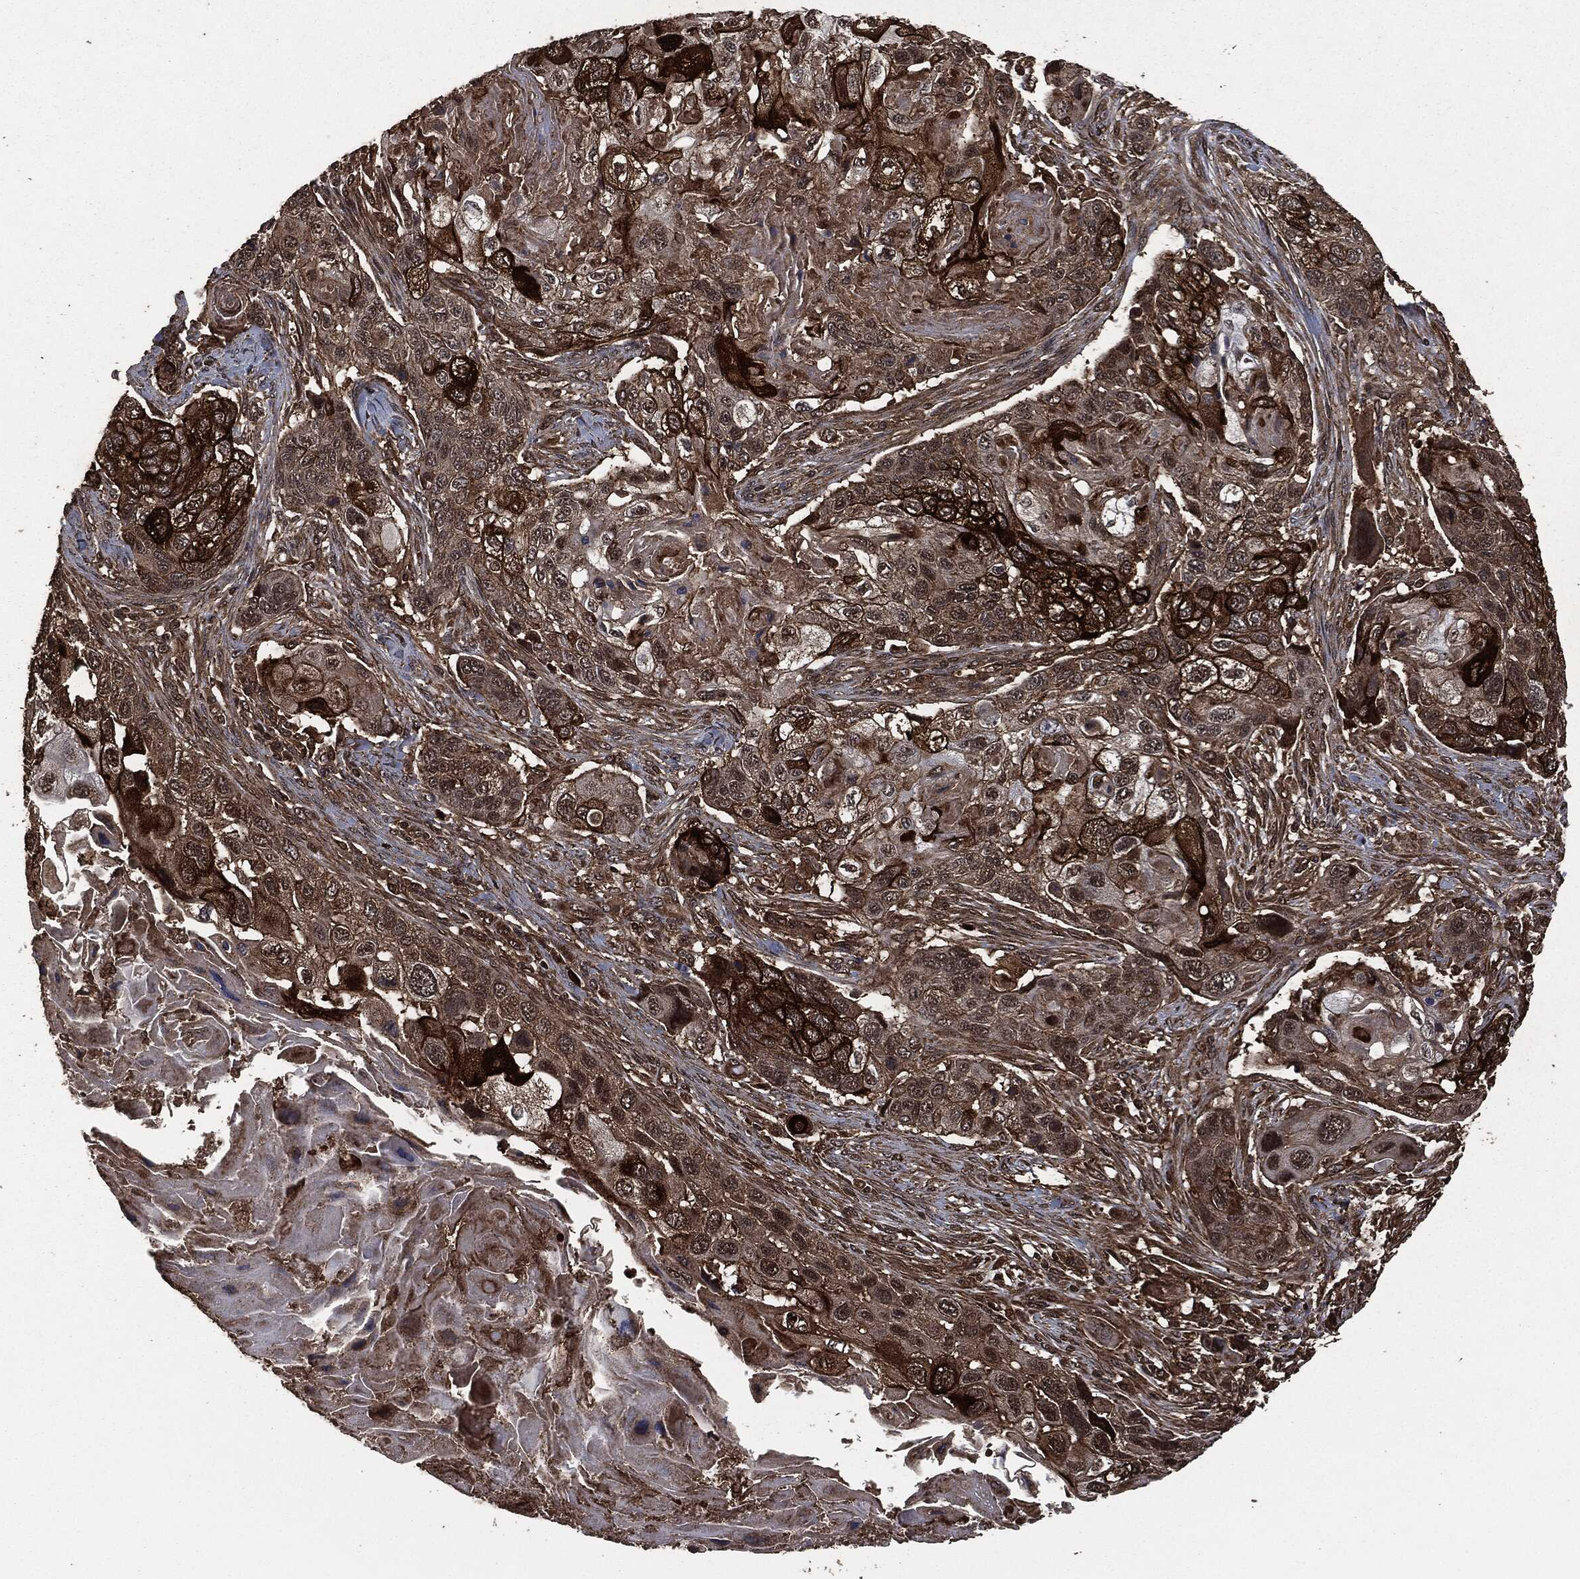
{"staining": {"intensity": "strong", "quantity": ">75%", "location": "cytoplasmic/membranous"}, "tissue": "lung cancer", "cell_type": "Tumor cells", "image_type": "cancer", "snomed": [{"axis": "morphology", "description": "Normal tissue, NOS"}, {"axis": "morphology", "description": "Squamous cell carcinoma, NOS"}, {"axis": "topography", "description": "Bronchus"}, {"axis": "topography", "description": "Lung"}], "caption": "A histopathology image showing strong cytoplasmic/membranous expression in approximately >75% of tumor cells in lung squamous cell carcinoma, as visualized by brown immunohistochemical staining.", "gene": "HRAS", "patient": {"sex": "male", "age": 69}}